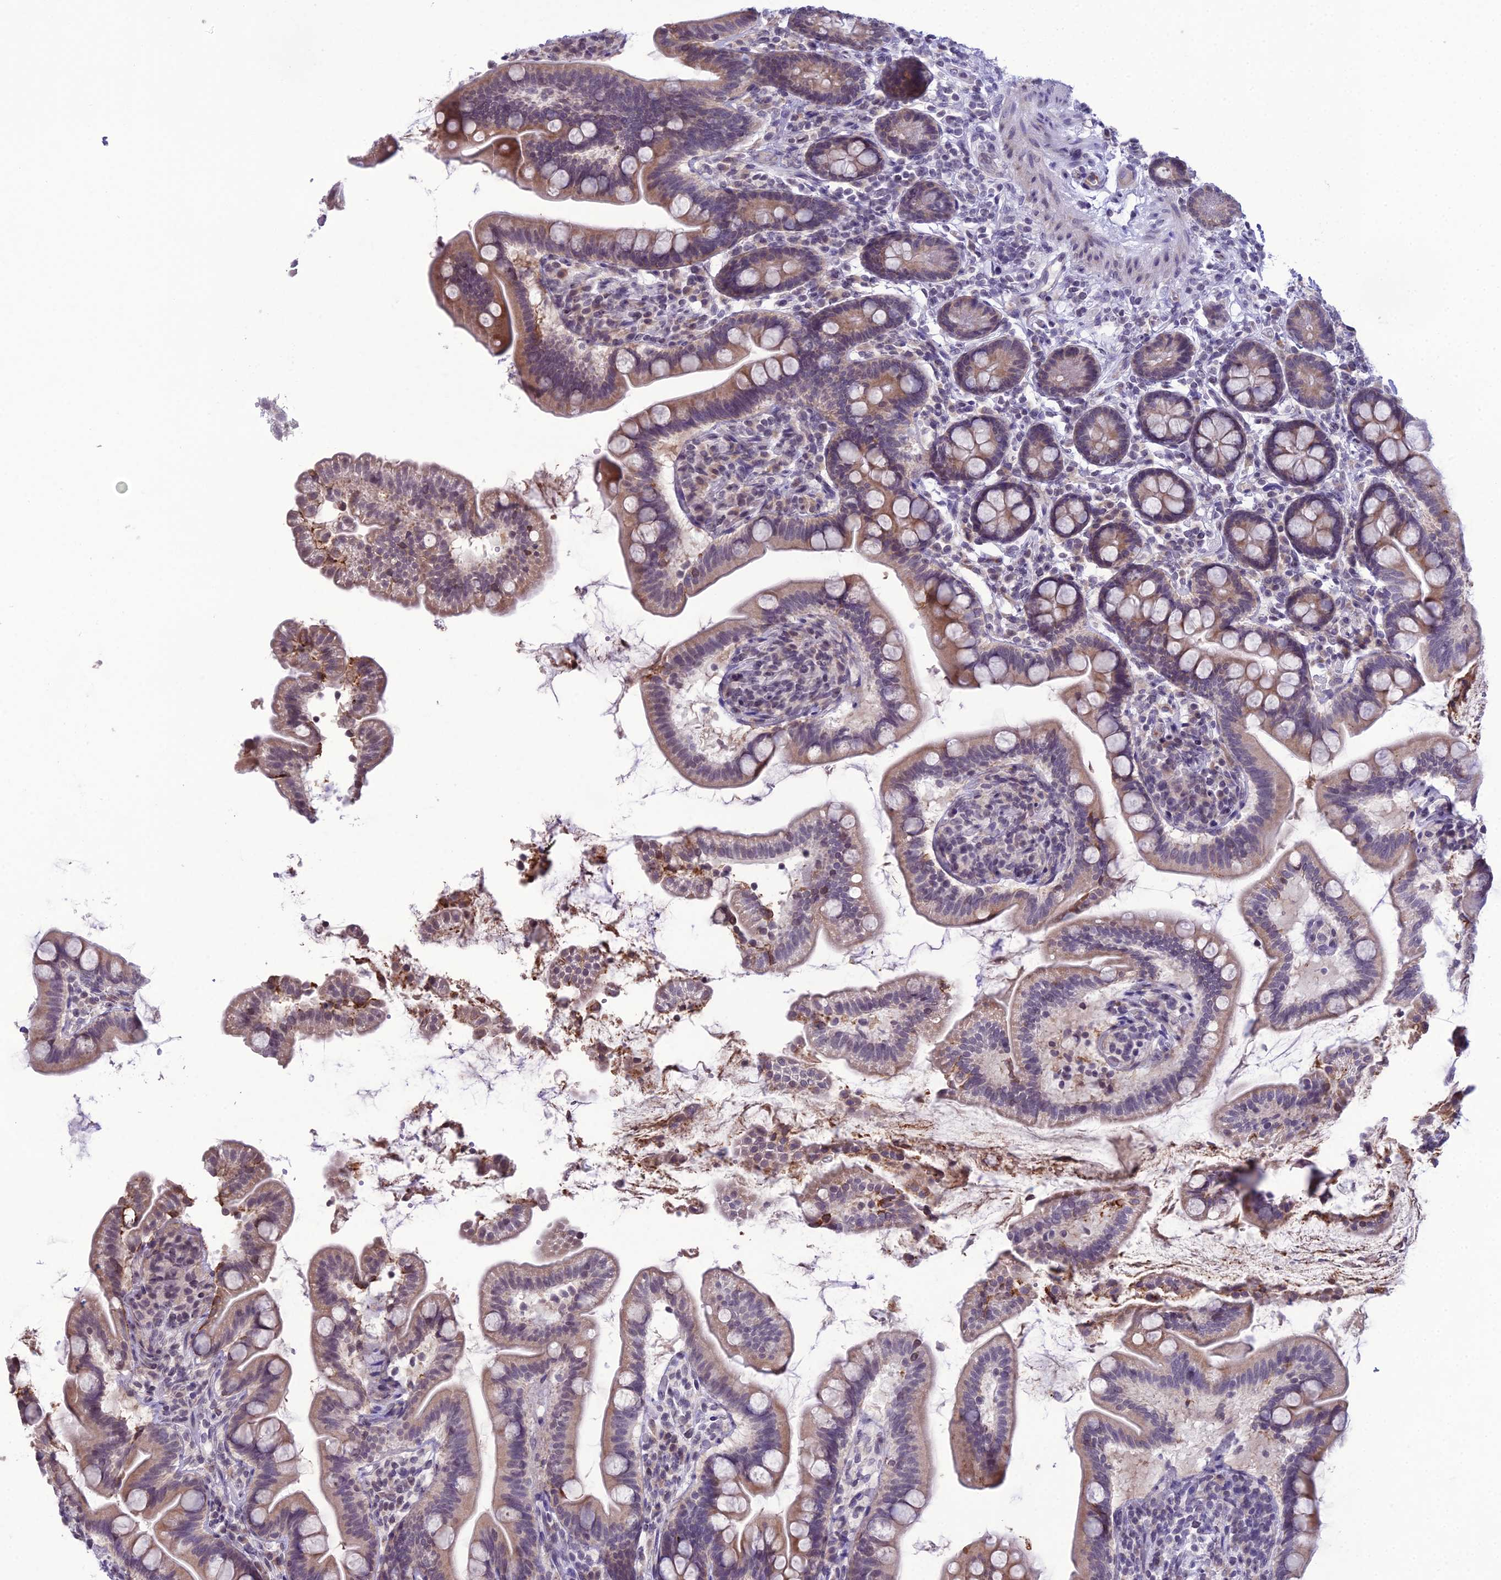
{"staining": {"intensity": "moderate", "quantity": ">75%", "location": "cytoplasmic/membranous"}, "tissue": "small intestine", "cell_type": "Glandular cells", "image_type": "normal", "snomed": [{"axis": "morphology", "description": "Normal tissue, NOS"}, {"axis": "topography", "description": "Small intestine"}], "caption": "A medium amount of moderate cytoplasmic/membranous staining is appreciated in approximately >75% of glandular cells in benign small intestine.", "gene": "RPS26", "patient": {"sex": "female", "age": 64}}